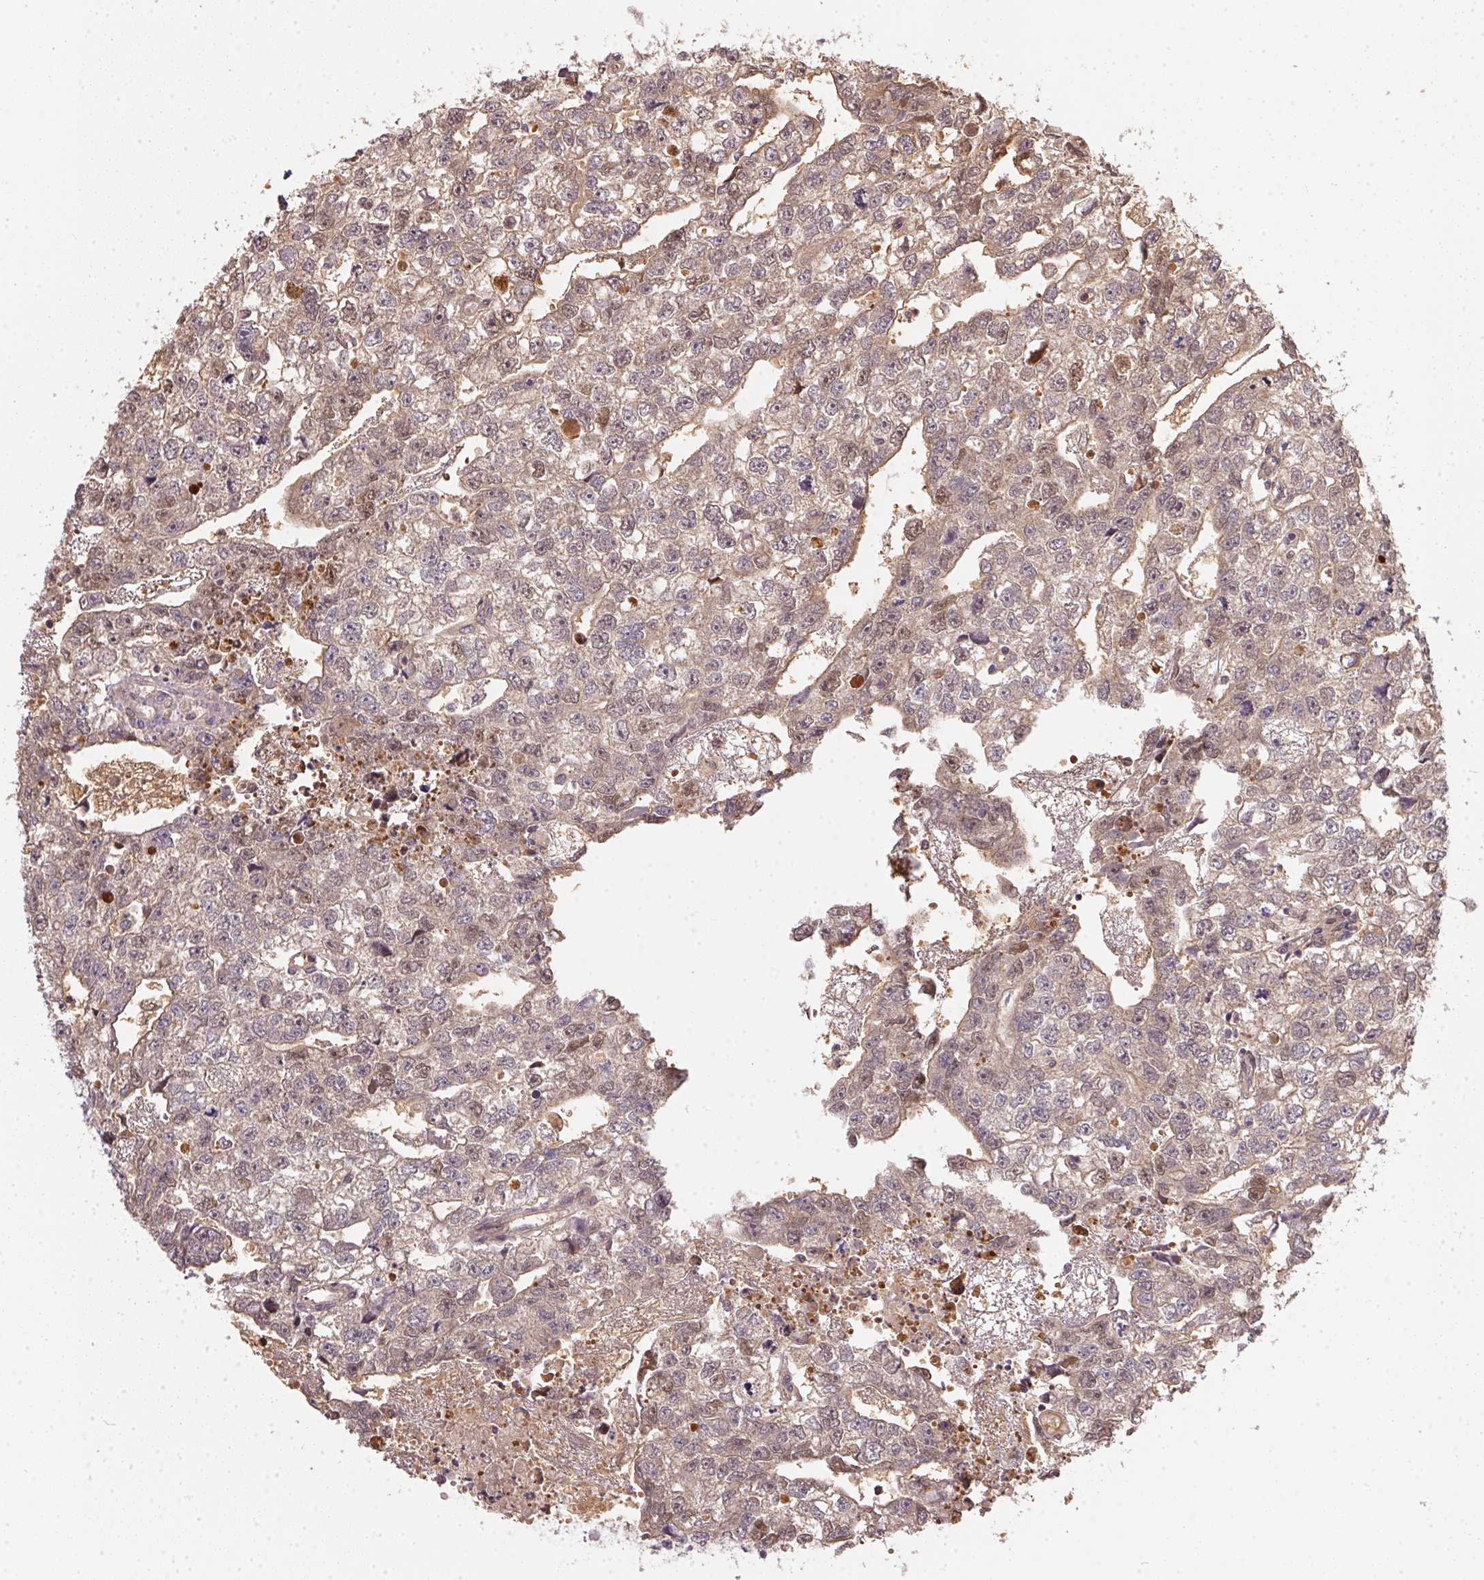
{"staining": {"intensity": "moderate", "quantity": "25%-75%", "location": "cytoplasmic/membranous"}, "tissue": "testis cancer", "cell_type": "Tumor cells", "image_type": "cancer", "snomed": [{"axis": "morphology", "description": "Carcinoma, Embryonal, NOS"}, {"axis": "morphology", "description": "Teratoma, malignant, NOS"}, {"axis": "topography", "description": "Testis"}], "caption": "This is an image of IHC staining of testis cancer (teratoma (malignant)), which shows moderate staining in the cytoplasmic/membranous of tumor cells.", "gene": "BLMH", "patient": {"sex": "male", "age": 44}}